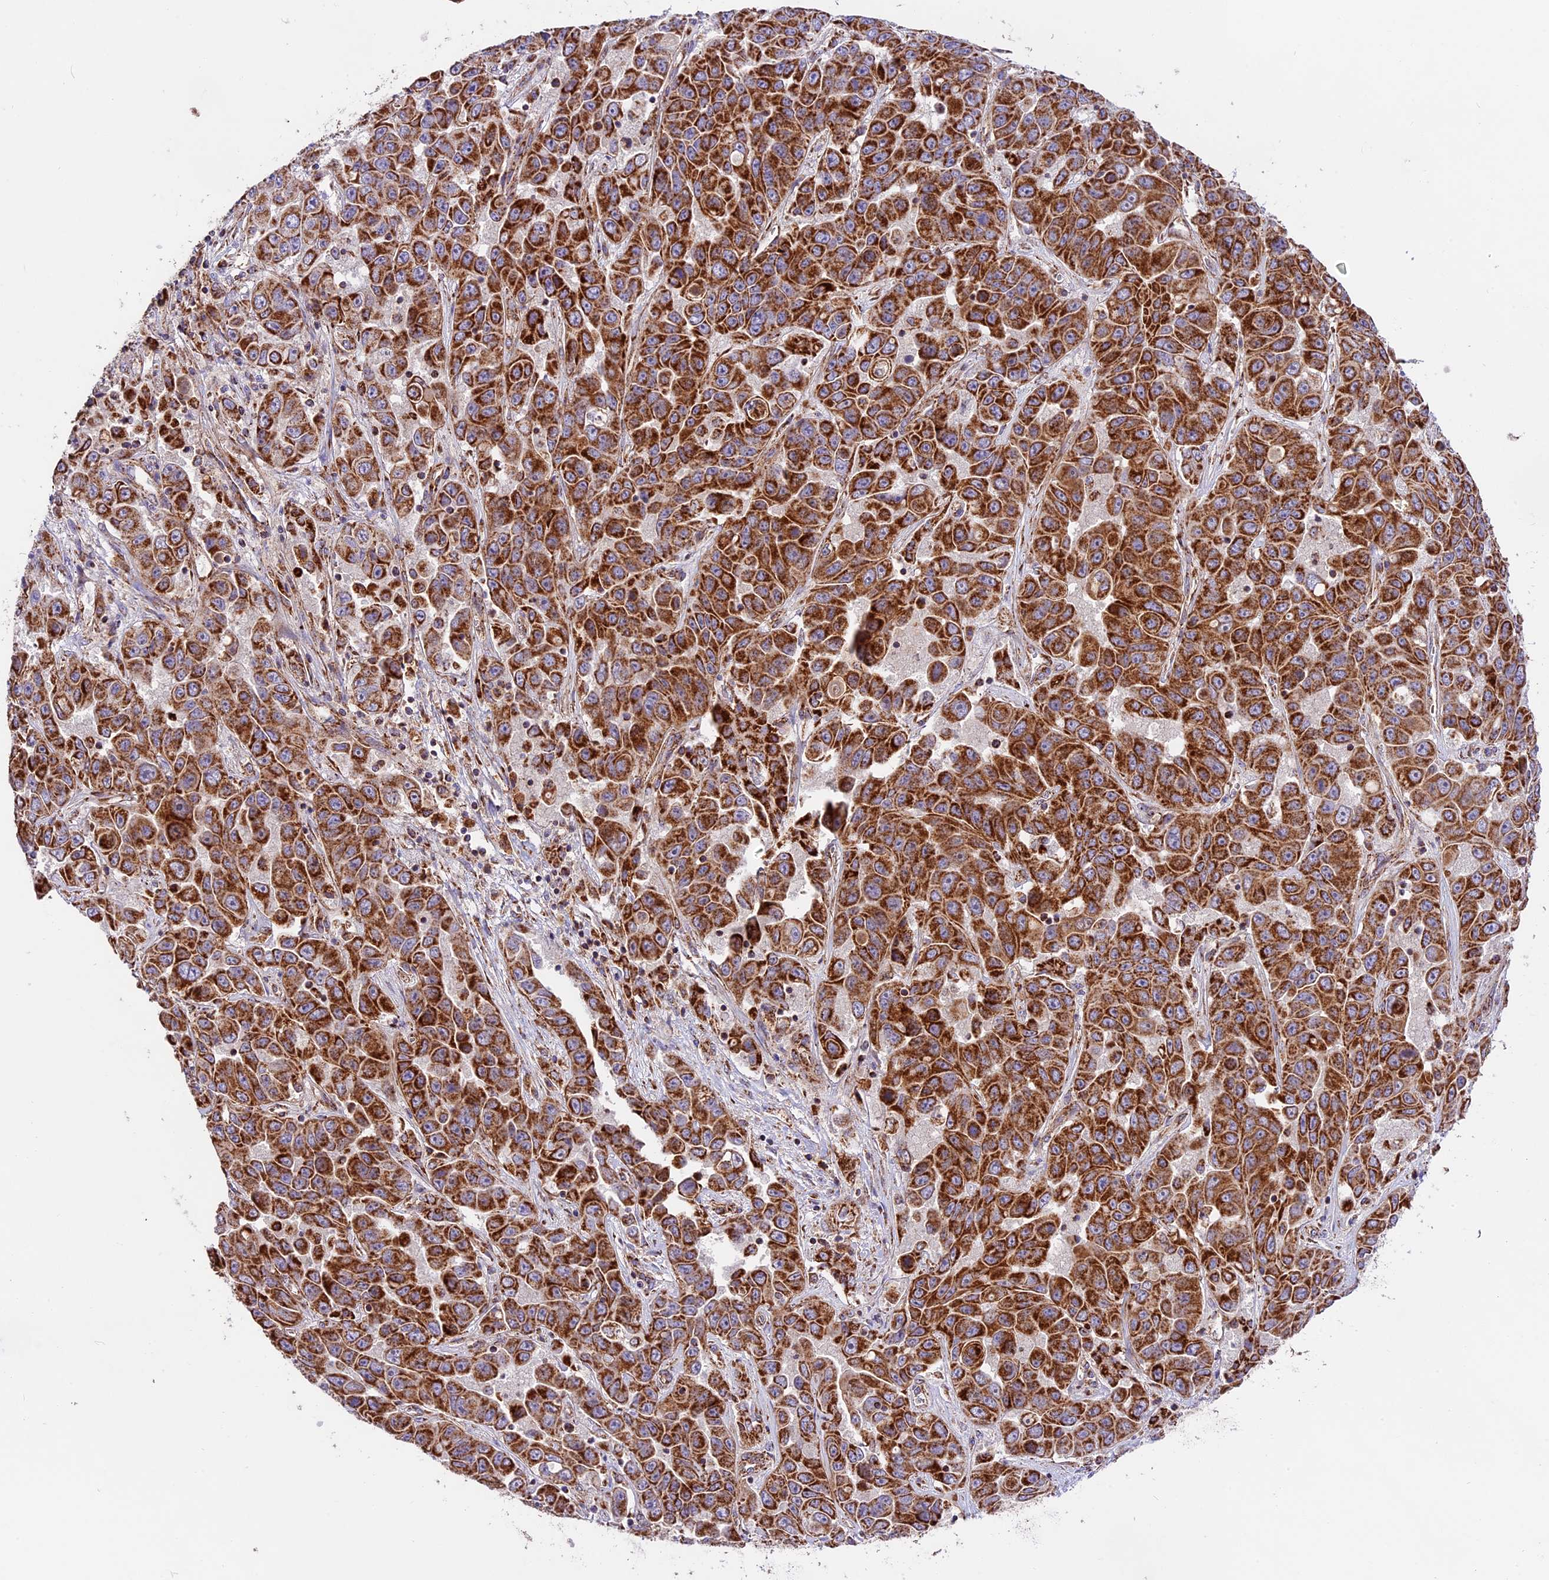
{"staining": {"intensity": "strong", "quantity": ">75%", "location": "cytoplasmic/membranous"}, "tissue": "liver cancer", "cell_type": "Tumor cells", "image_type": "cancer", "snomed": [{"axis": "morphology", "description": "Cholangiocarcinoma"}, {"axis": "topography", "description": "Liver"}], "caption": "Immunohistochemistry (DAB) staining of human liver cholangiocarcinoma shows strong cytoplasmic/membranous protein expression in approximately >75% of tumor cells. Using DAB (brown) and hematoxylin (blue) stains, captured at high magnification using brightfield microscopy.", "gene": "NDUFA8", "patient": {"sex": "female", "age": 52}}